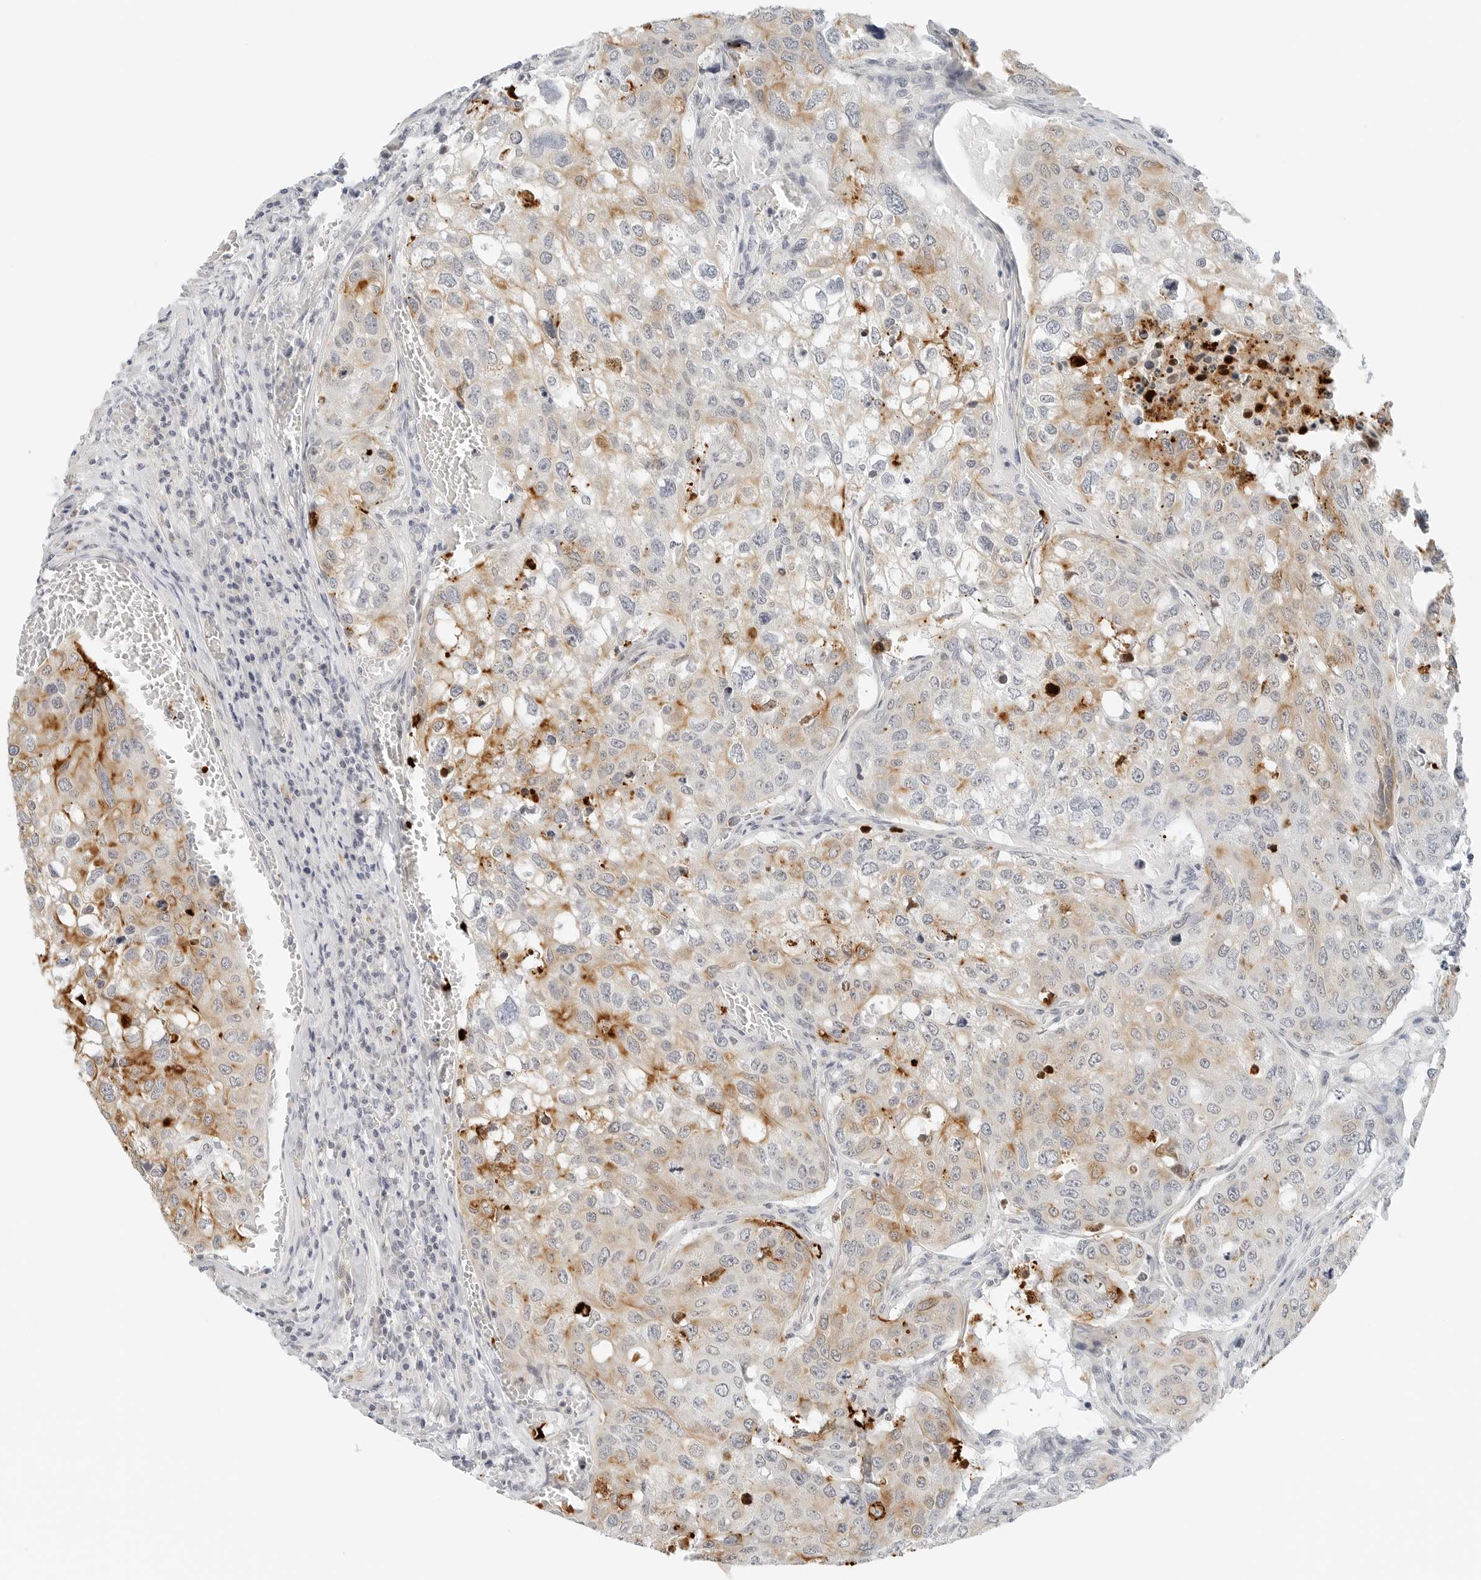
{"staining": {"intensity": "weak", "quantity": "25%-75%", "location": "cytoplasmic/membranous"}, "tissue": "urothelial cancer", "cell_type": "Tumor cells", "image_type": "cancer", "snomed": [{"axis": "morphology", "description": "Urothelial carcinoma, High grade"}, {"axis": "topography", "description": "Lymph node"}, {"axis": "topography", "description": "Urinary bladder"}], "caption": "Immunohistochemical staining of human urothelial carcinoma (high-grade) displays low levels of weak cytoplasmic/membranous protein positivity in approximately 25%-75% of tumor cells. (DAB = brown stain, brightfield microscopy at high magnification).", "gene": "IQCC", "patient": {"sex": "male", "age": 51}}